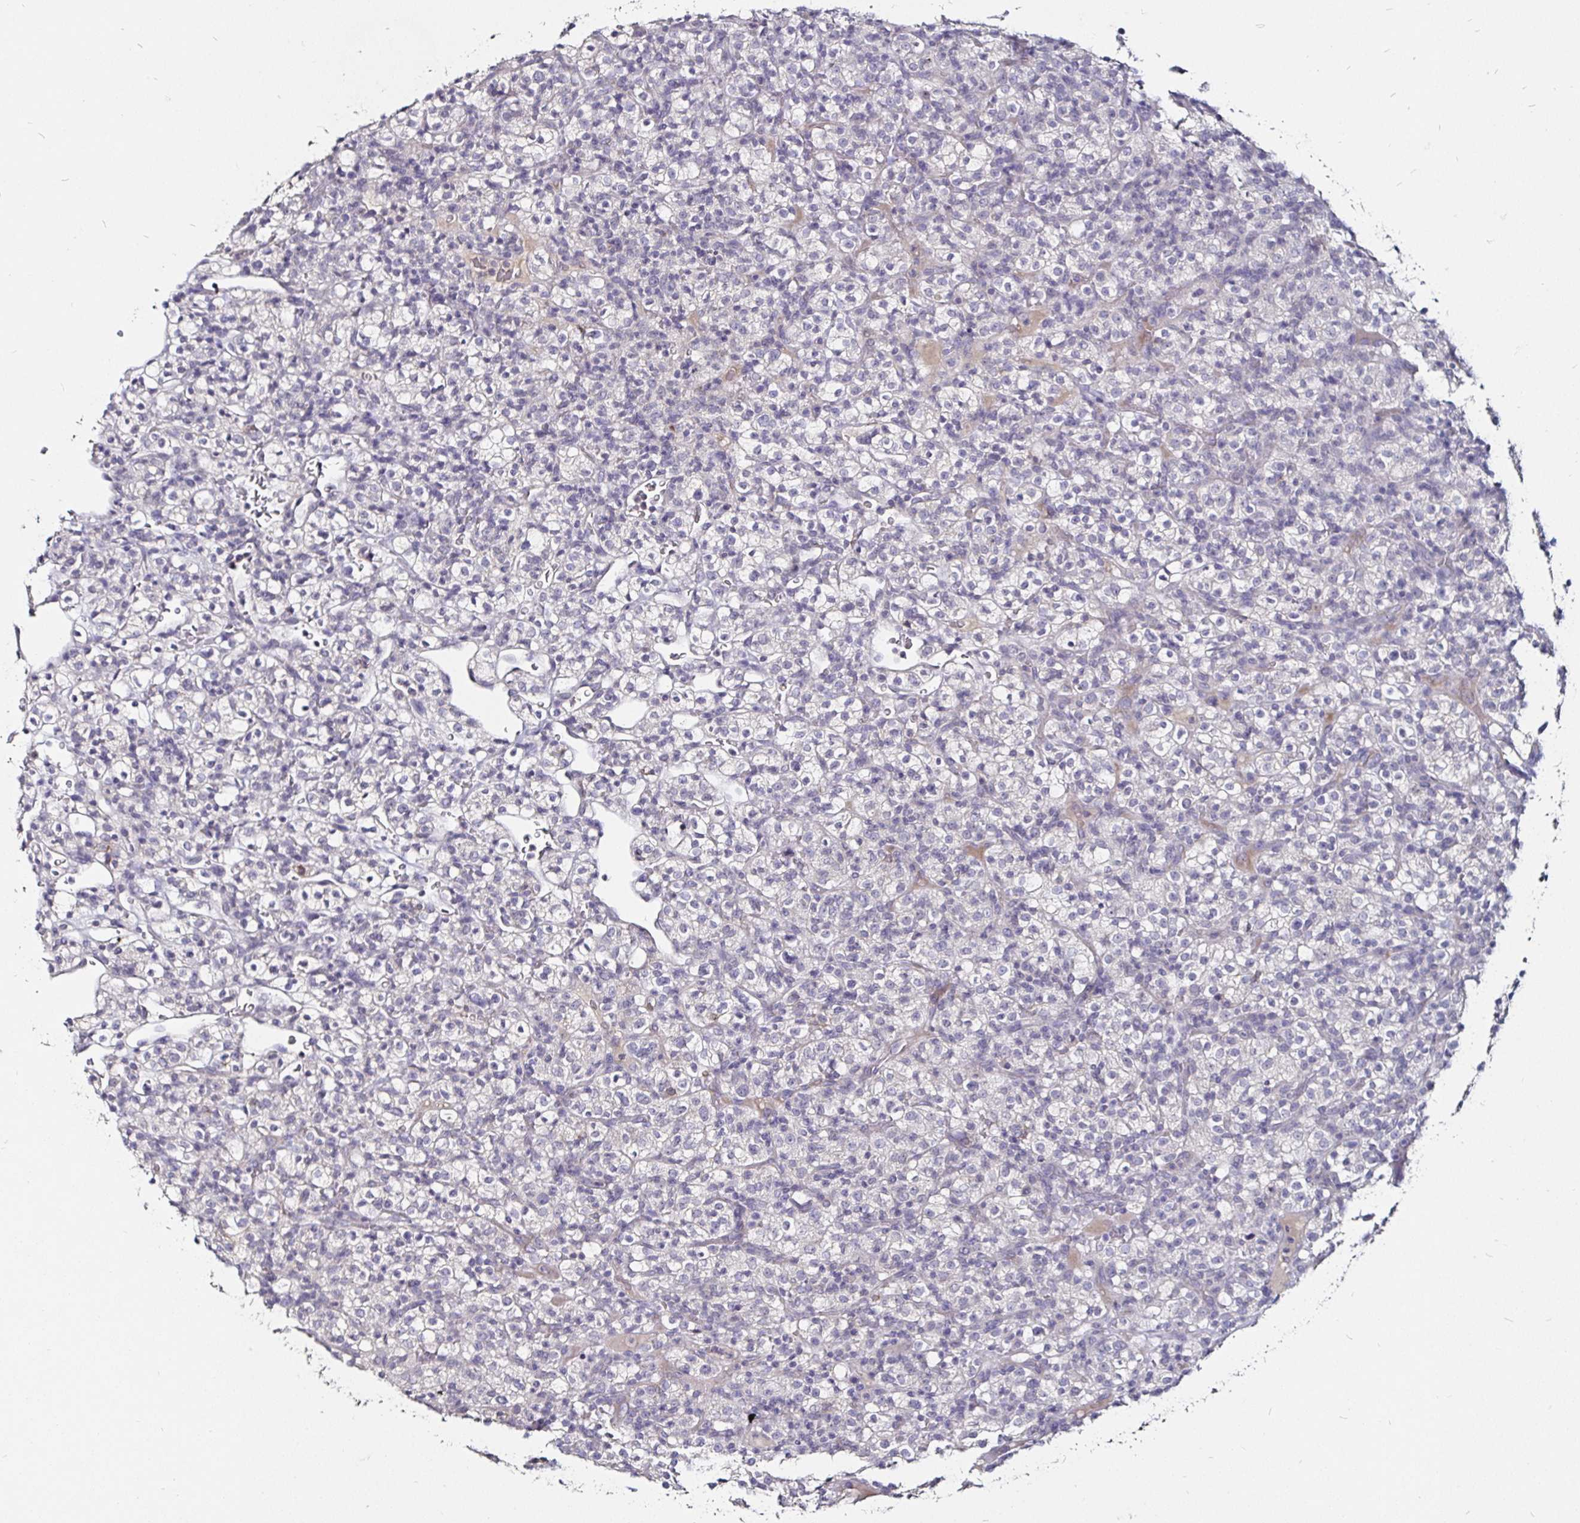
{"staining": {"intensity": "negative", "quantity": "none", "location": "none"}, "tissue": "renal cancer", "cell_type": "Tumor cells", "image_type": "cancer", "snomed": [{"axis": "morphology", "description": "Normal tissue, NOS"}, {"axis": "morphology", "description": "Adenocarcinoma, NOS"}, {"axis": "topography", "description": "Kidney"}], "caption": "This photomicrograph is of renal adenocarcinoma stained with immunohistochemistry to label a protein in brown with the nuclei are counter-stained blue. There is no expression in tumor cells.", "gene": "FAIM2", "patient": {"sex": "female", "age": 72}}